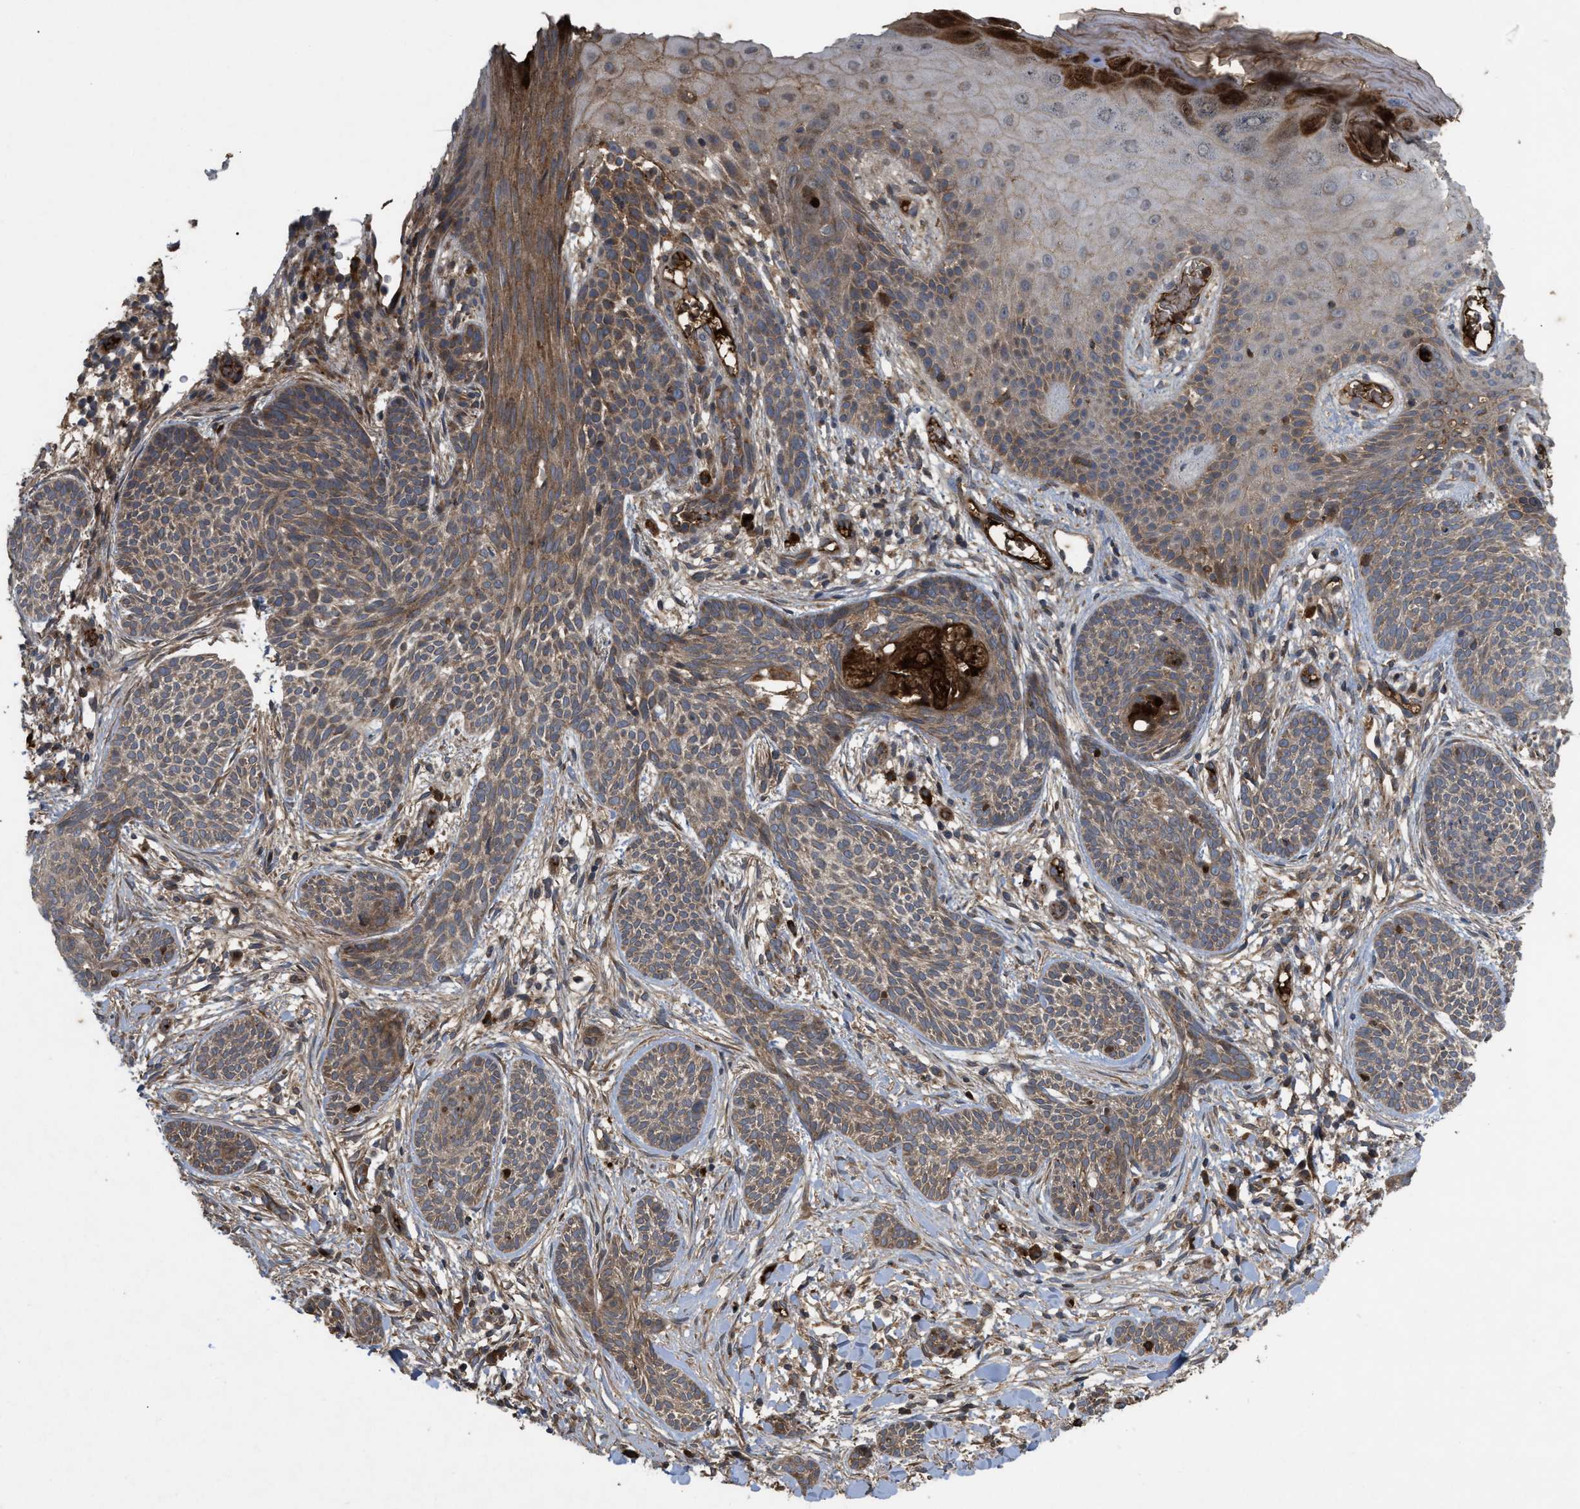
{"staining": {"intensity": "moderate", "quantity": ">75%", "location": "cytoplasmic/membranous"}, "tissue": "skin cancer", "cell_type": "Tumor cells", "image_type": "cancer", "snomed": [{"axis": "morphology", "description": "Basal cell carcinoma"}, {"axis": "topography", "description": "Skin"}], "caption": "A brown stain labels moderate cytoplasmic/membranous expression of a protein in human basal cell carcinoma (skin) tumor cells.", "gene": "RAB2A", "patient": {"sex": "female", "age": 59}}